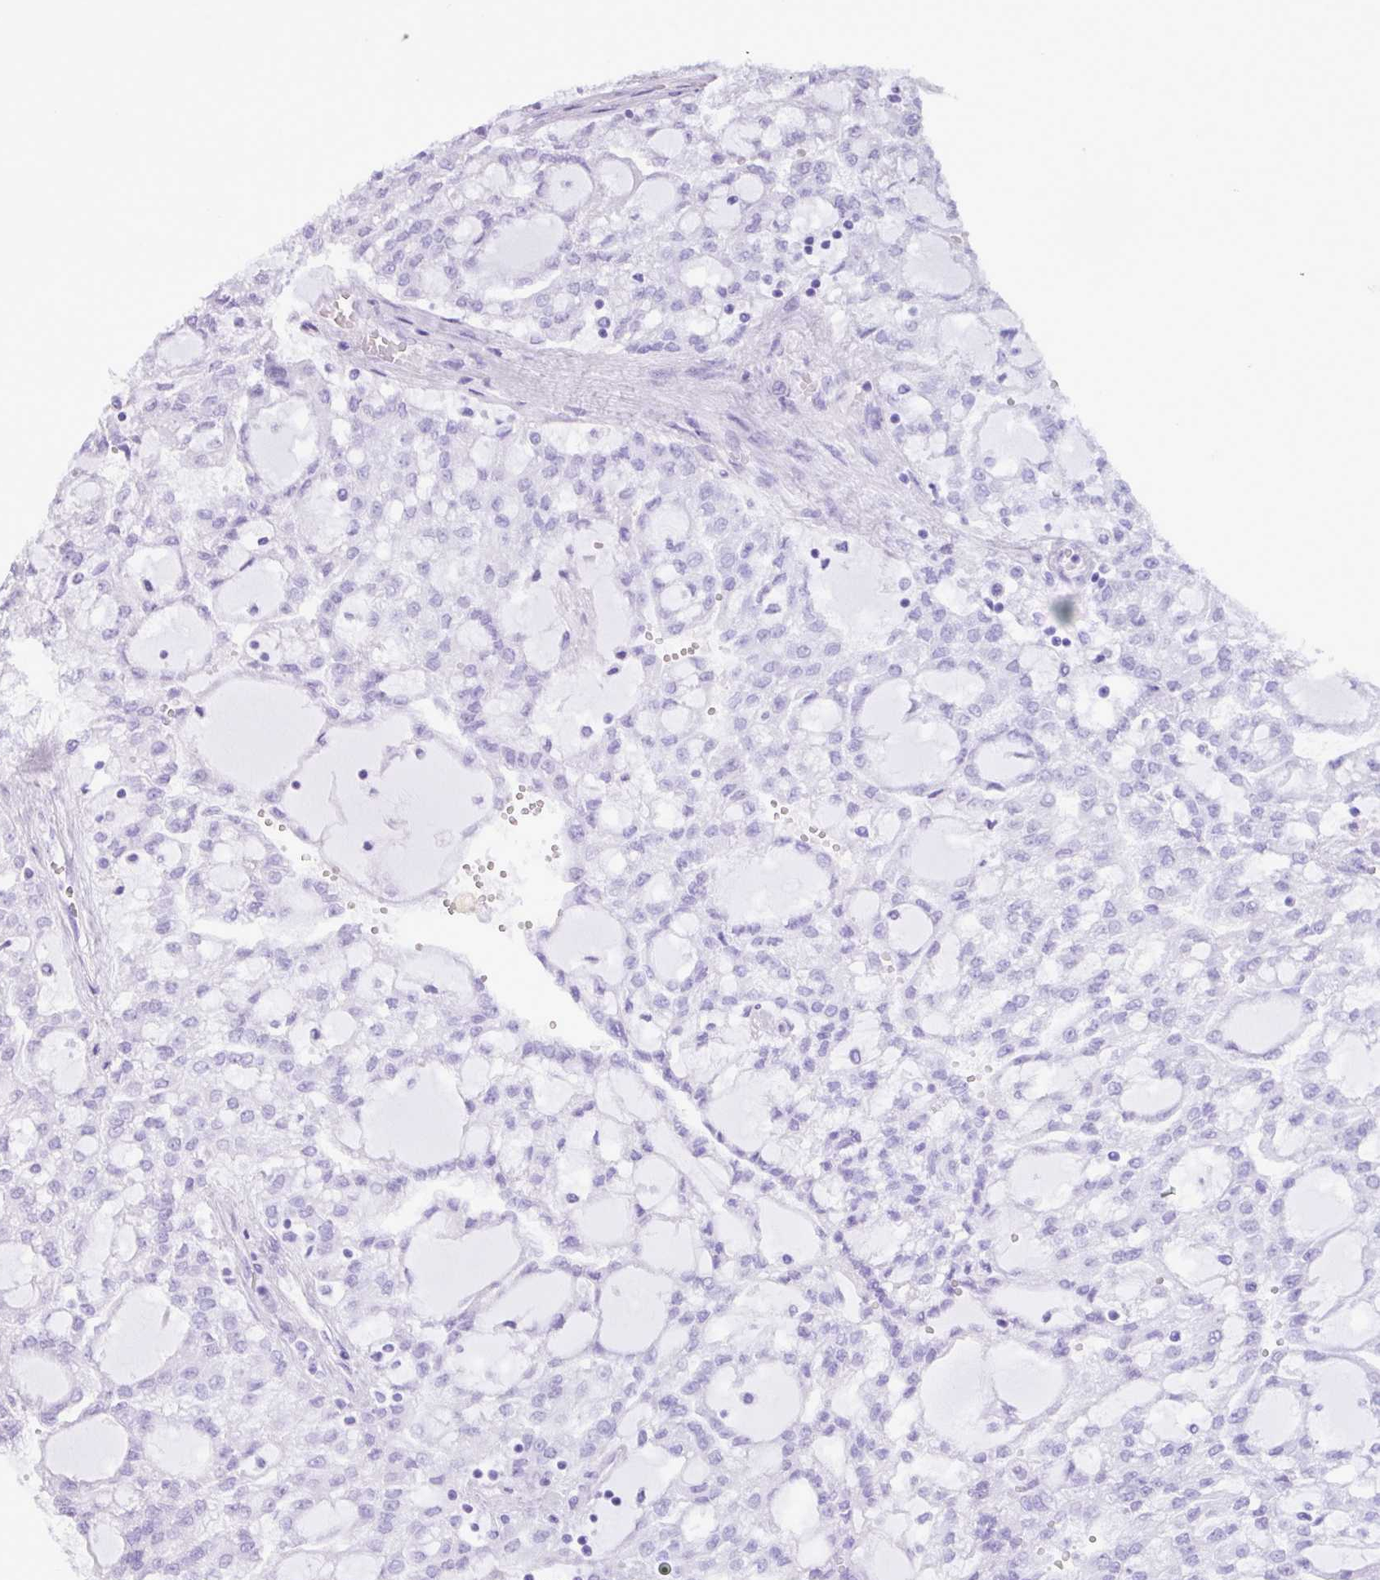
{"staining": {"intensity": "weak", "quantity": "<25%", "location": "cytoplasmic/membranous"}, "tissue": "renal cancer", "cell_type": "Tumor cells", "image_type": "cancer", "snomed": [{"axis": "morphology", "description": "Adenocarcinoma, NOS"}, {"axis": "topography", "description": "Kidney"}], "caption": "This histopathology image is of renal cancer (adenocarcinoma) stained with immunohistochemistry (IHC) to label a protein in brown with the nuclei are counter-stained blue. There is no staining in tumor cells.", "gene": "CHST11", "patient": {"sex": "male", "age": 63}}